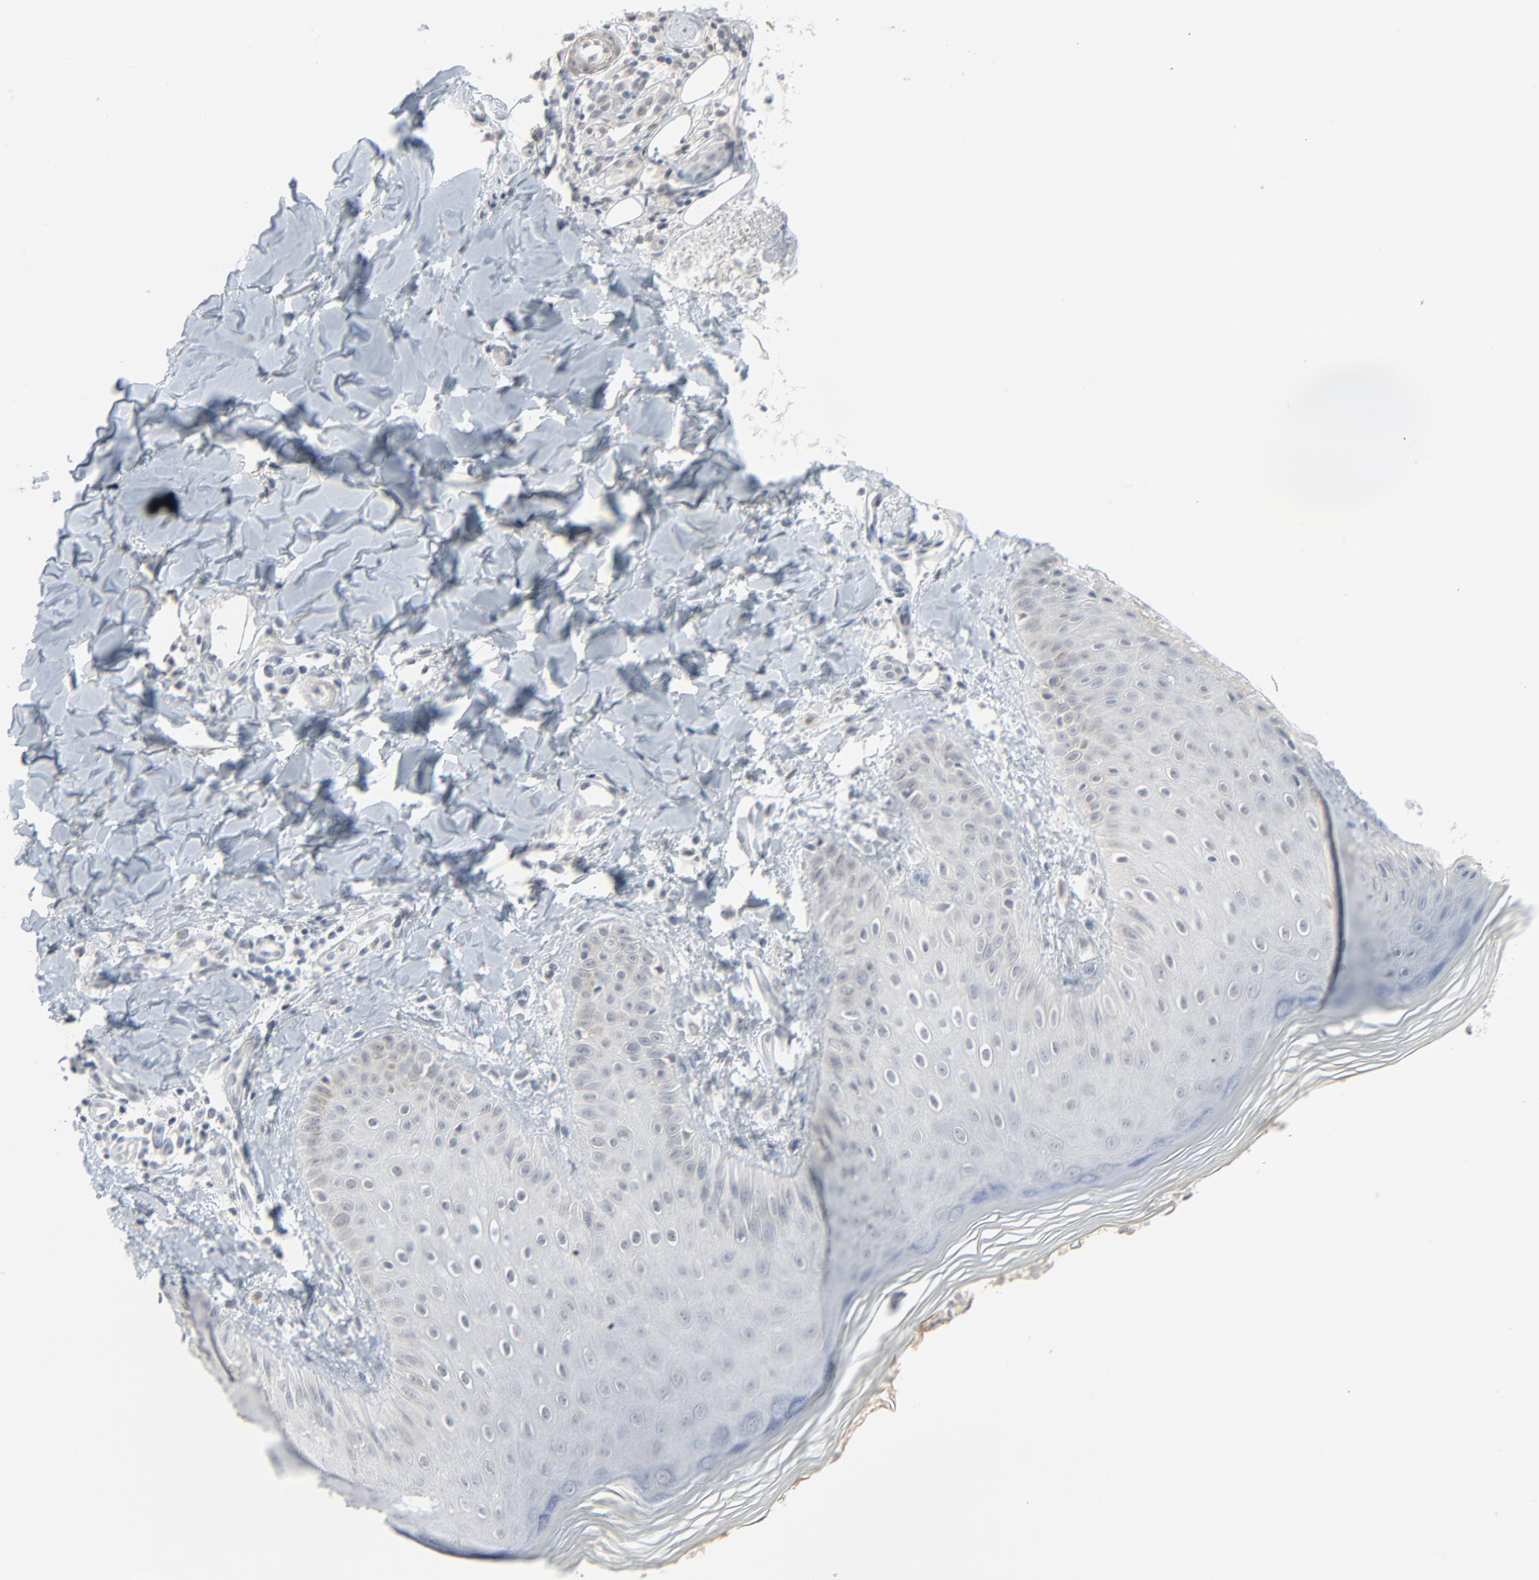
{"staining": {"intensity": "negative", "quantity": "none", "location": "none"}, "tissue": "skin", "cell_type": "Epidermal cells", "image_type": "normal", "snomed": [{"axis": "morphology", "description": "Normal tissue, NOS"}, {"axis": "morphology", "description": "Inflammation, NOS"}, {"axis": "topography", "description": "Soft tissue"}, {"axis": "topography", "description": "Anal"}], "caption": "This is an immunohistochemistry (IHC) image of normal human skin. There is no expression in epidermal cells.", "gene": "SAGE1", "patient": {"sex": "female", "age": 15}}